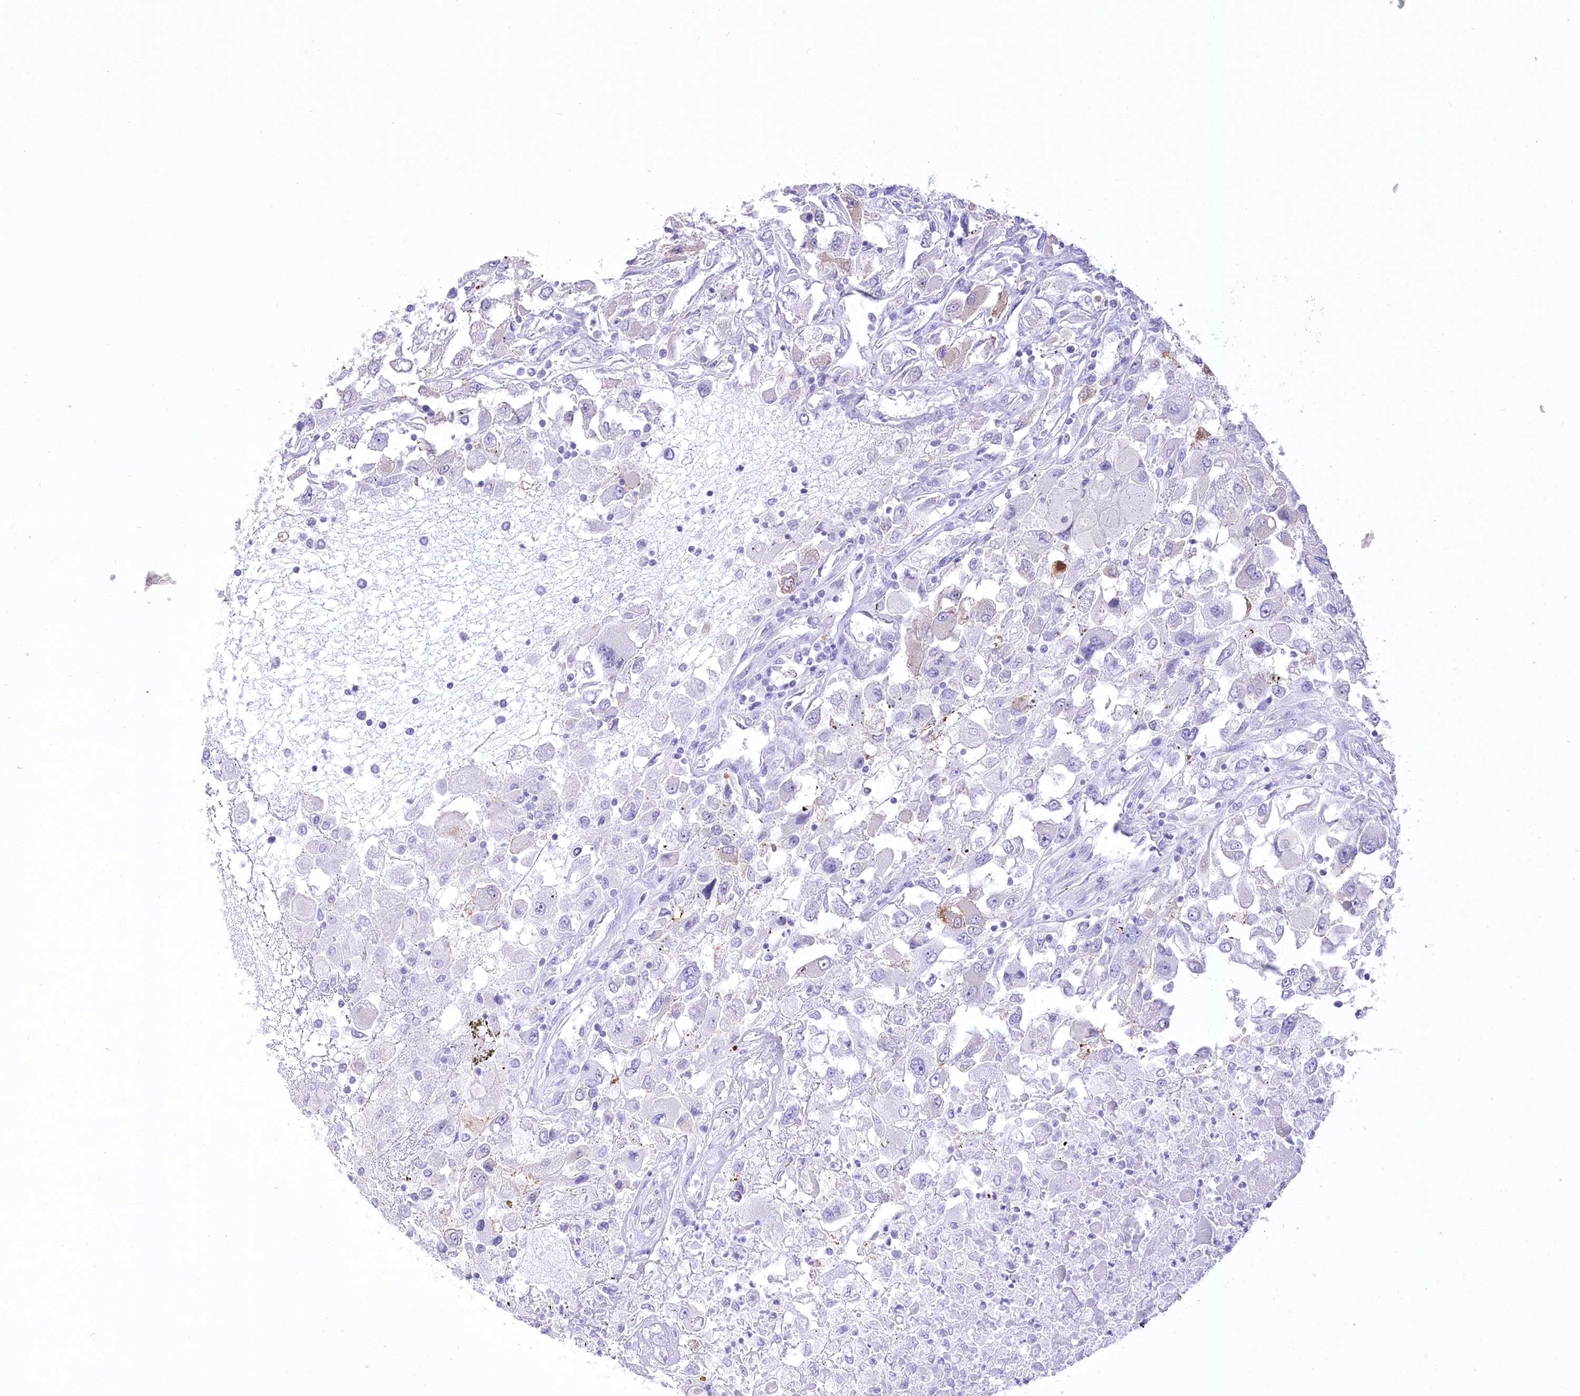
{"staining": {"intensity": "negative", "quantity": "none", "location": "none"}, "tissue": "renal cancer", "cell_type": "Tumor cells", "image_type": "cancer", "snomed": [{"axis": "morphology", "description": "Adenocarcinoma, NOS"}, {"axis": "topography", "description": "Kidney"}], "caption": "Tumor cells show no significant expression in renal cancer.", "gene": "PBLD", "patient": {"sex": "female", "age": 52}}